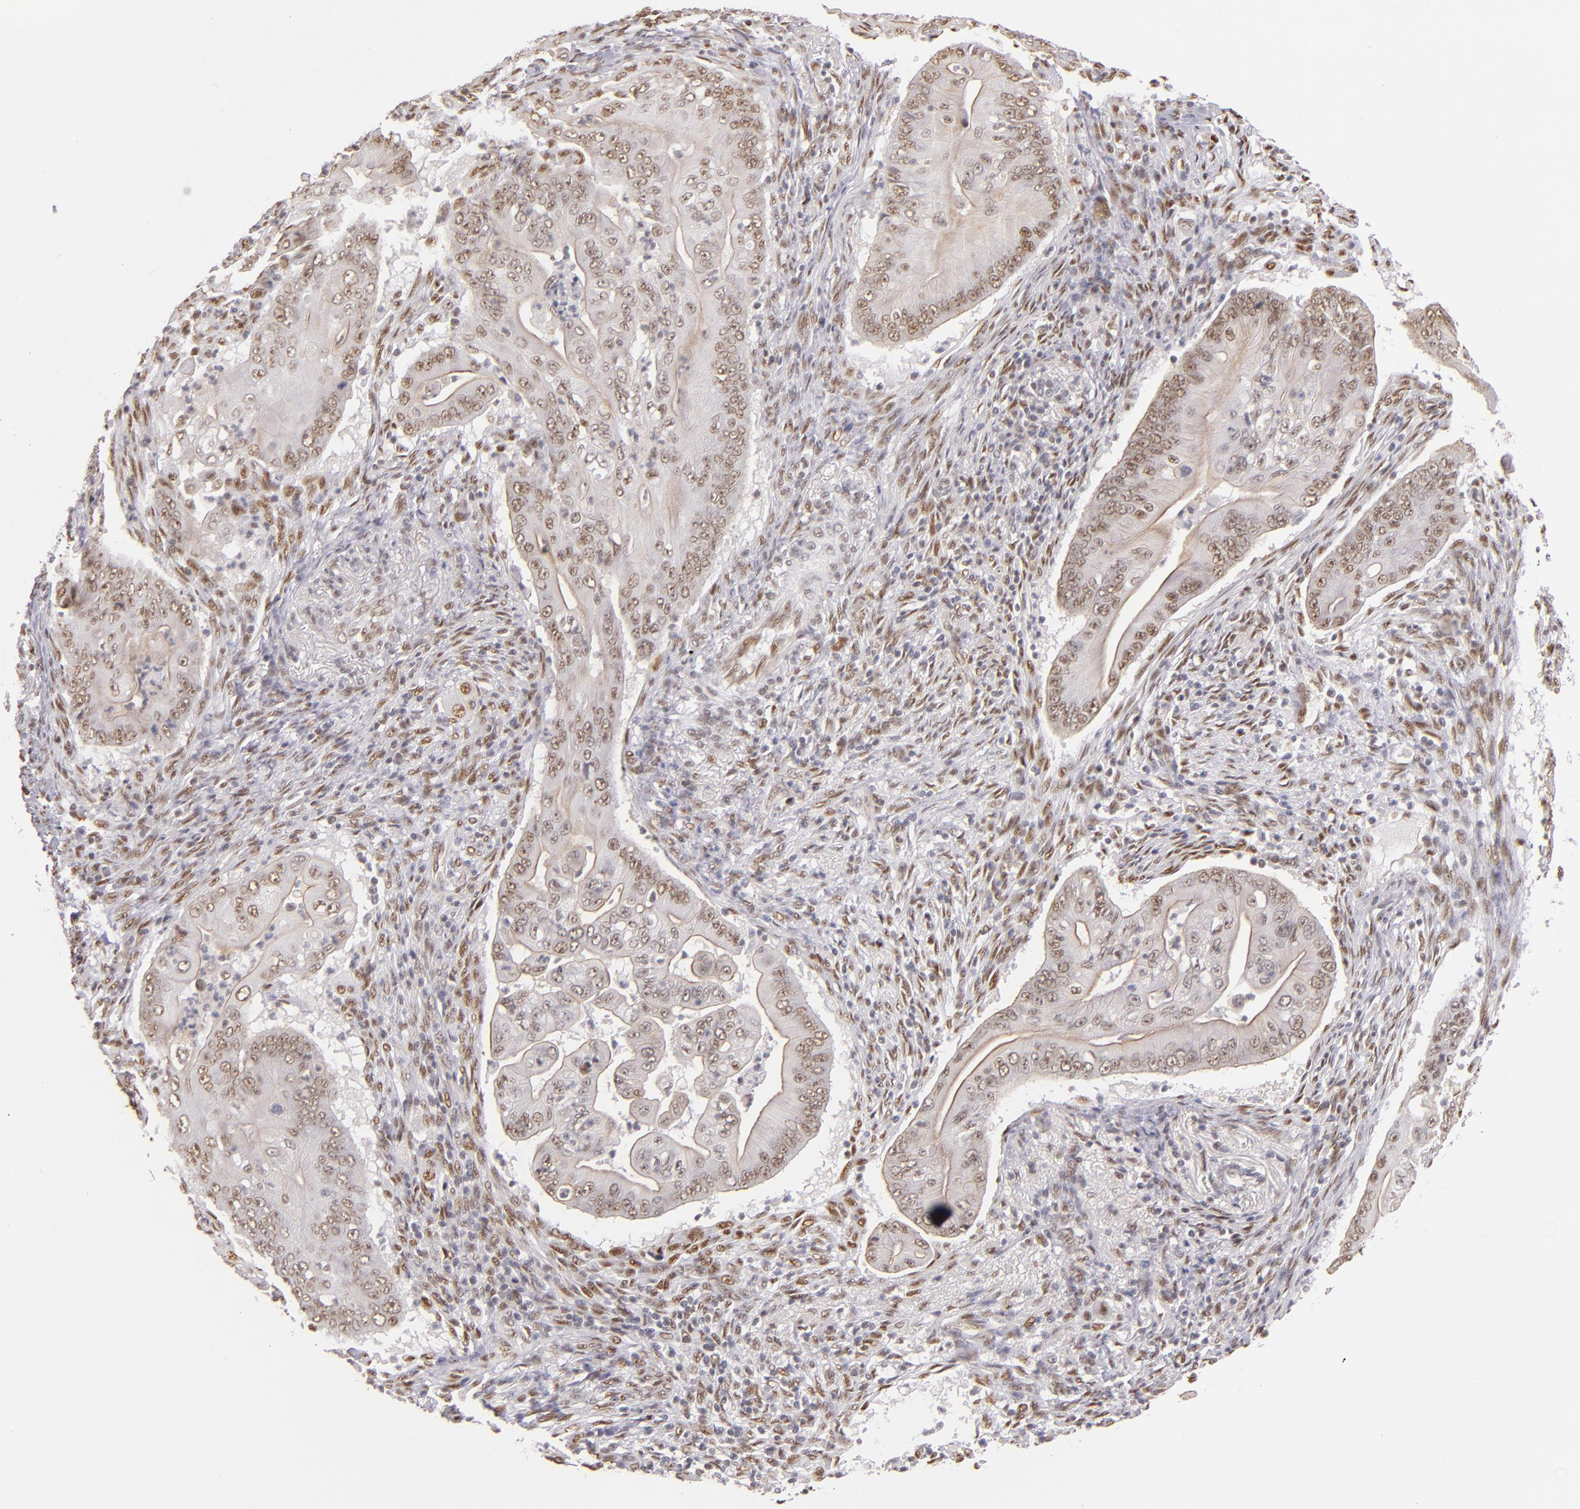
{"staining": {"intensity": "weak", "quantity": ">75%", "location": "nuclear"}, "tissue": "pancreatic cancer", "cell_type": "Tumor cells", "image_type": "cancer", "snomed": [{"axis": "morphology", "description": "Adenocarcinoma, NOS"}, {"axis": "topography", "description": "Pancreas"}], "caption": "Human pancreatic cancer stained with a protein marker reveals weak staining in tumor cells.", "gene": "NCOR2", "patient": {"sex": "male", "age": 62}}